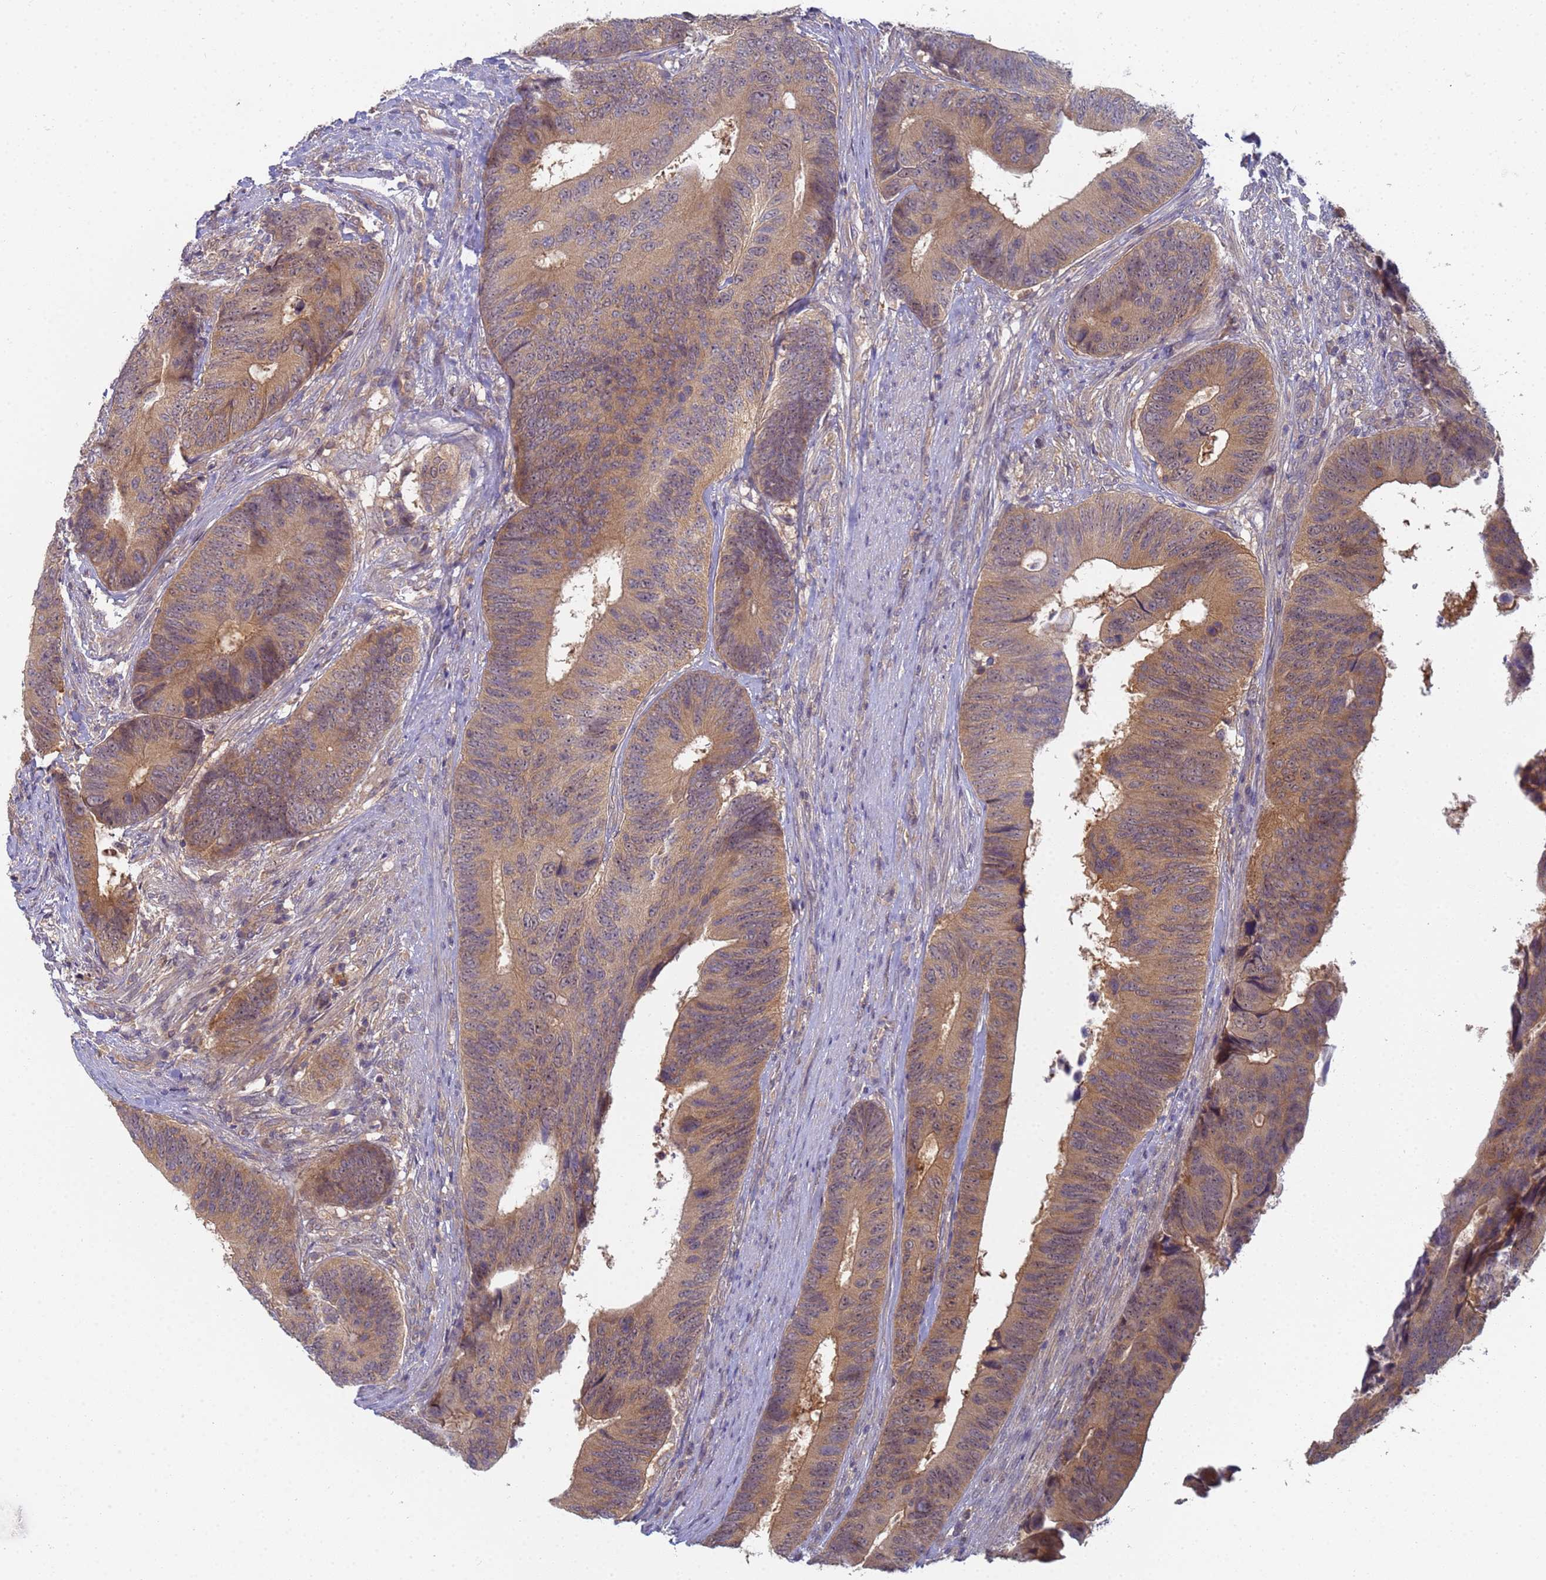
{"staining": {"intensity": "moderate", "quantity": "25%-75%", "location": "cytoplasmic/membranous"}, "tissue": "colorectal cancer", "cell_type": "Tumor cells", "image_type": "cancer", "snomed": [{"axis": "morphology", "description": "Adenocarcinoma, NOS"}, {"axis": "topography", "description": "Colon"}], "caption": "Immunohistochemical staining of adenocarcinoma (colorectal) reveals moderate cytoplasmic/membranous protein positivity in approximately 25%-75% of tumor cells. (Stains: DAB (3,3'-diaminobenzidine) in brown, nuclei in blue, Microscopy: brightfield microscopy at high magnification).", "gene": "SHARPIN", "patient": {"sex": "male", "age": 87}}